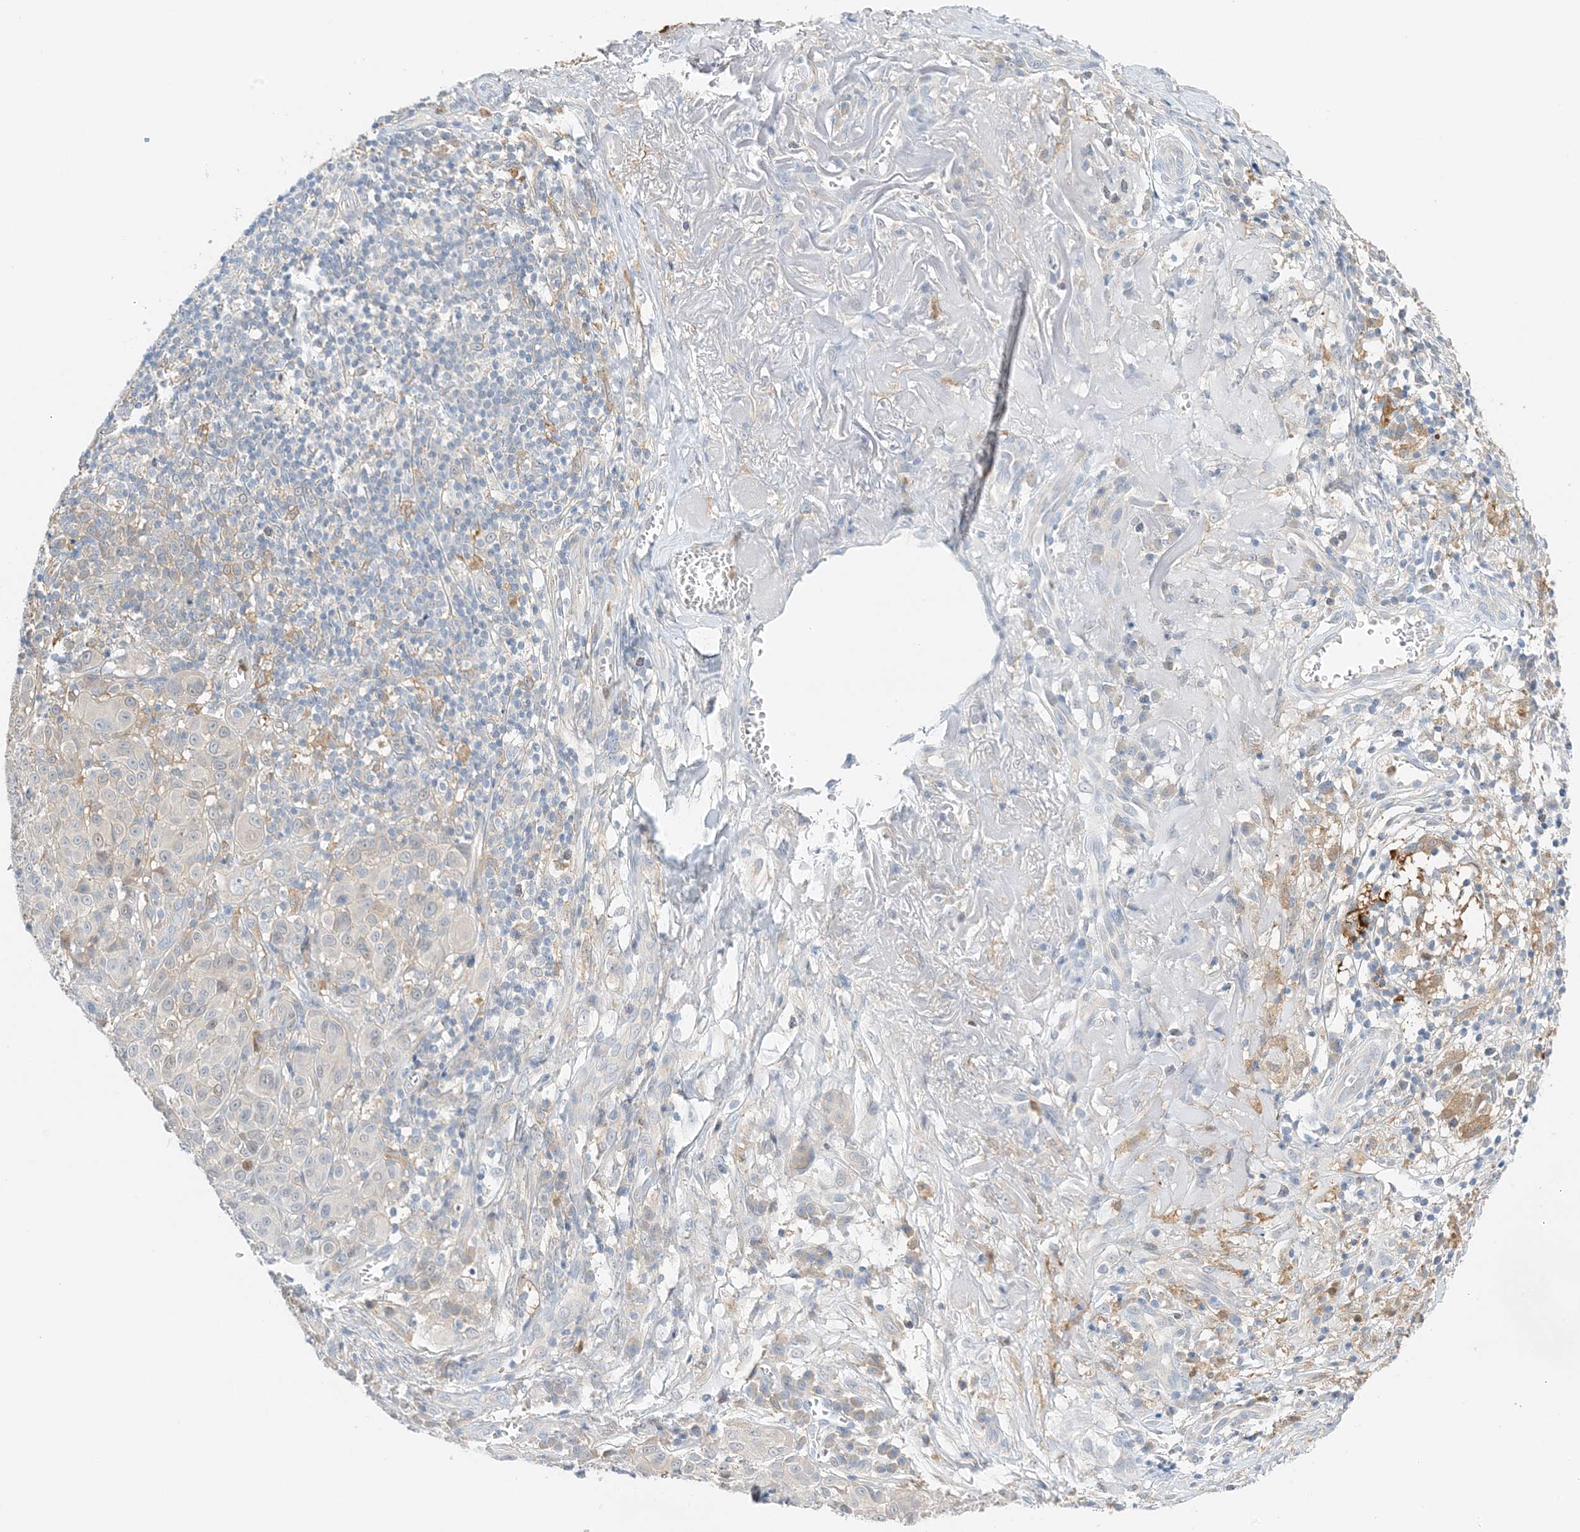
{"staining": {"intensity": "negative", "quantity": "none", "location": "none"}, "tissue": "melanoma", "cell_type": "Tumor cells", "image_type": "cancer", "snomed": [{"axis": "morphology", "description": "Malignant melanoma, NOS"}, {"axis": "topography", "description": "Skin"}], "caption": "Tumor cells show no significant protein positivity in melanoma.", "gene": "KIFBP", "patient": {"sex": "male", "age": 73}}